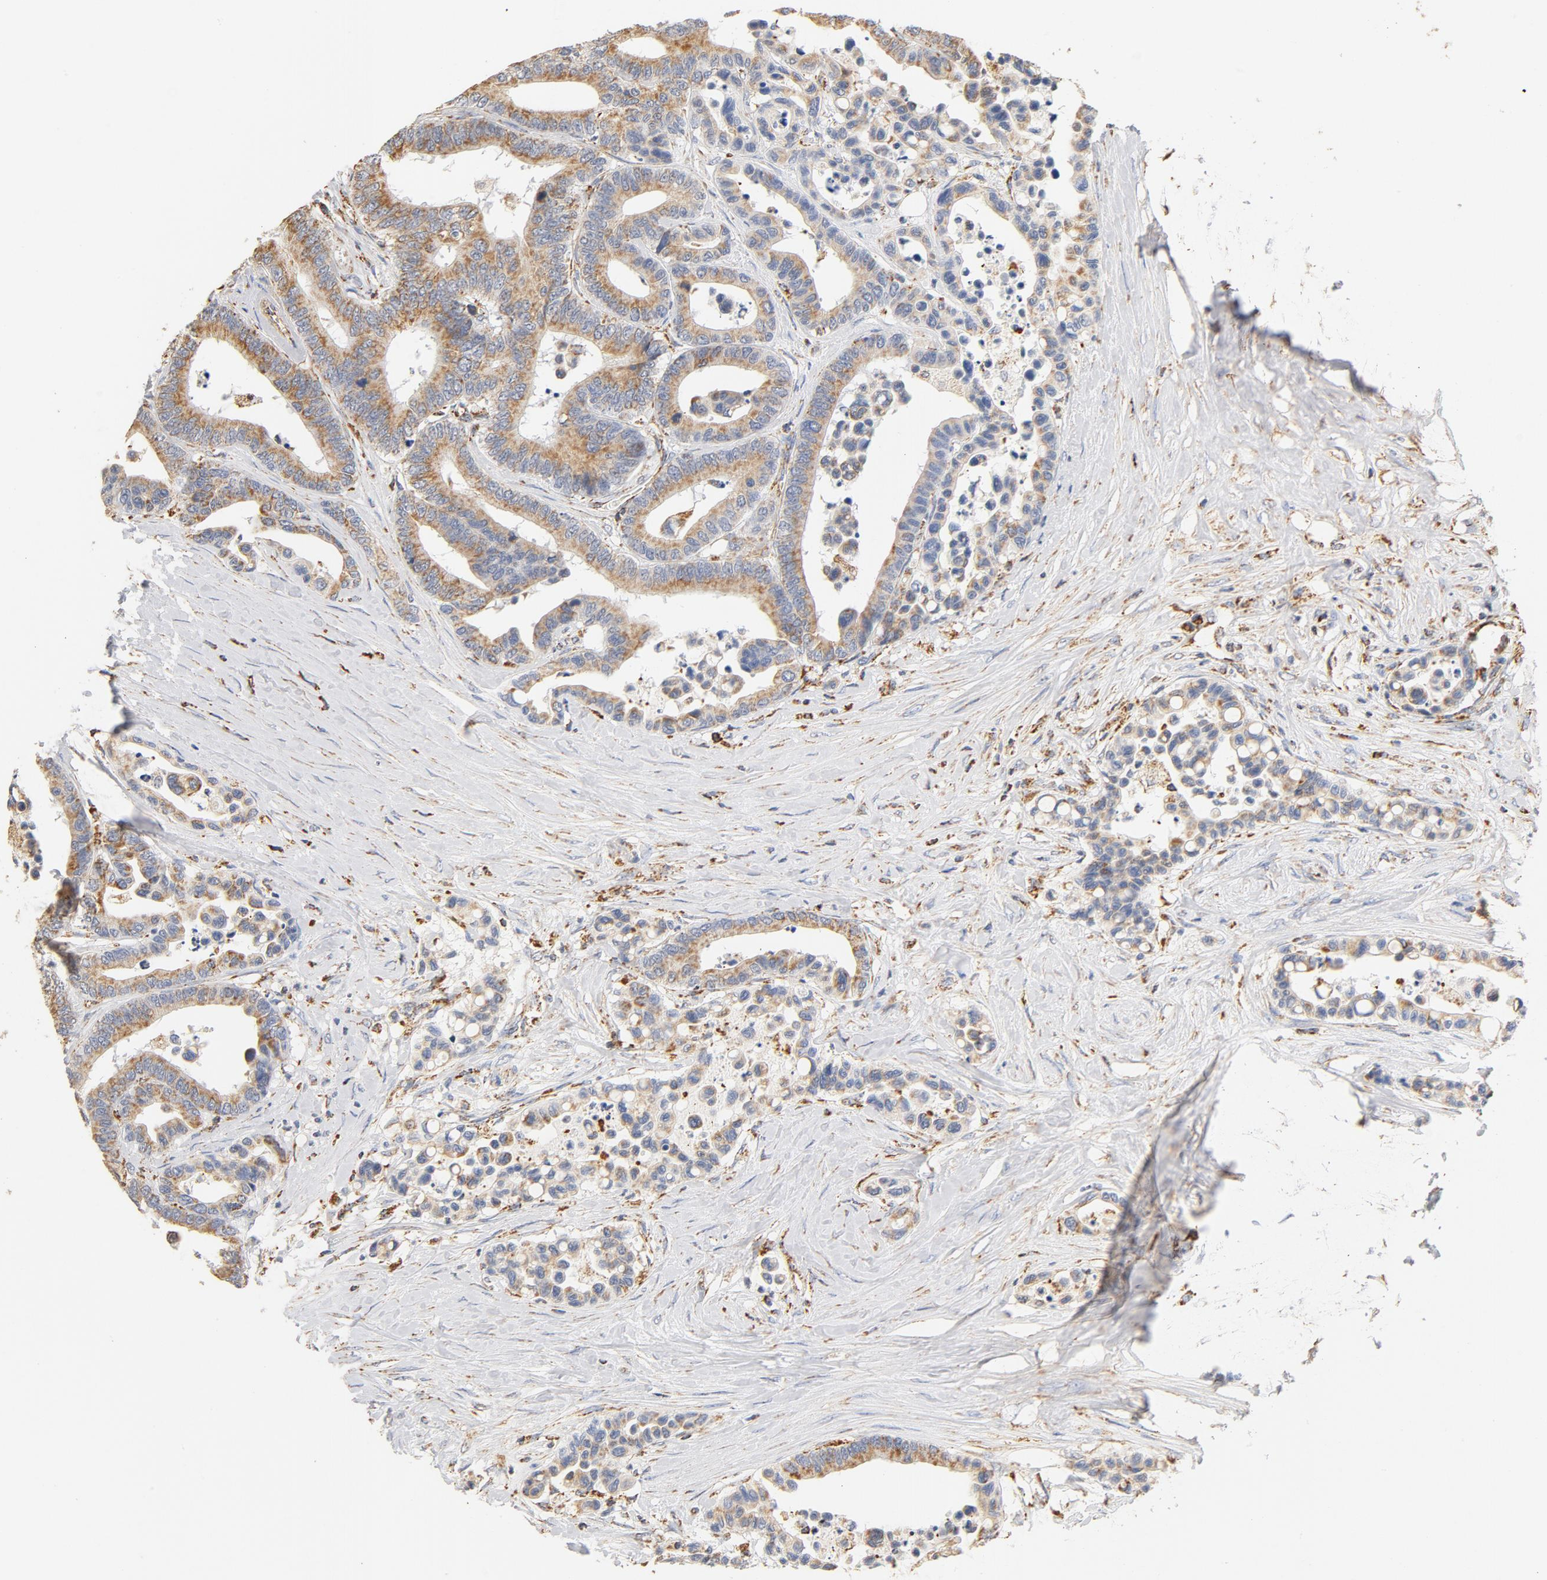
{"staining": {"intensity": "moderate", "quantity": ">75%", "location": "cytoplasmic/membranous"}, "tissue": "colorectal cancer", "cell_type": "Tumor cells", "image_type": "cancer", "snomed": [{"axis": "morphology", "description": "Adenocarcinoma, NOS"}, {"axis": "topography", "description": "Colon"}], "caption": "Immunohistochemical staining of colorectal cancer (adenocarcinoma) reveals moderate cytoplasmic/membranous protein positivity in about >75% of tumor cells. (DAB IHC, brown staining for protein, blue staining for nuclei).", "gene": "COX4I1", "patient": {"sex": "male", "age": 82}}